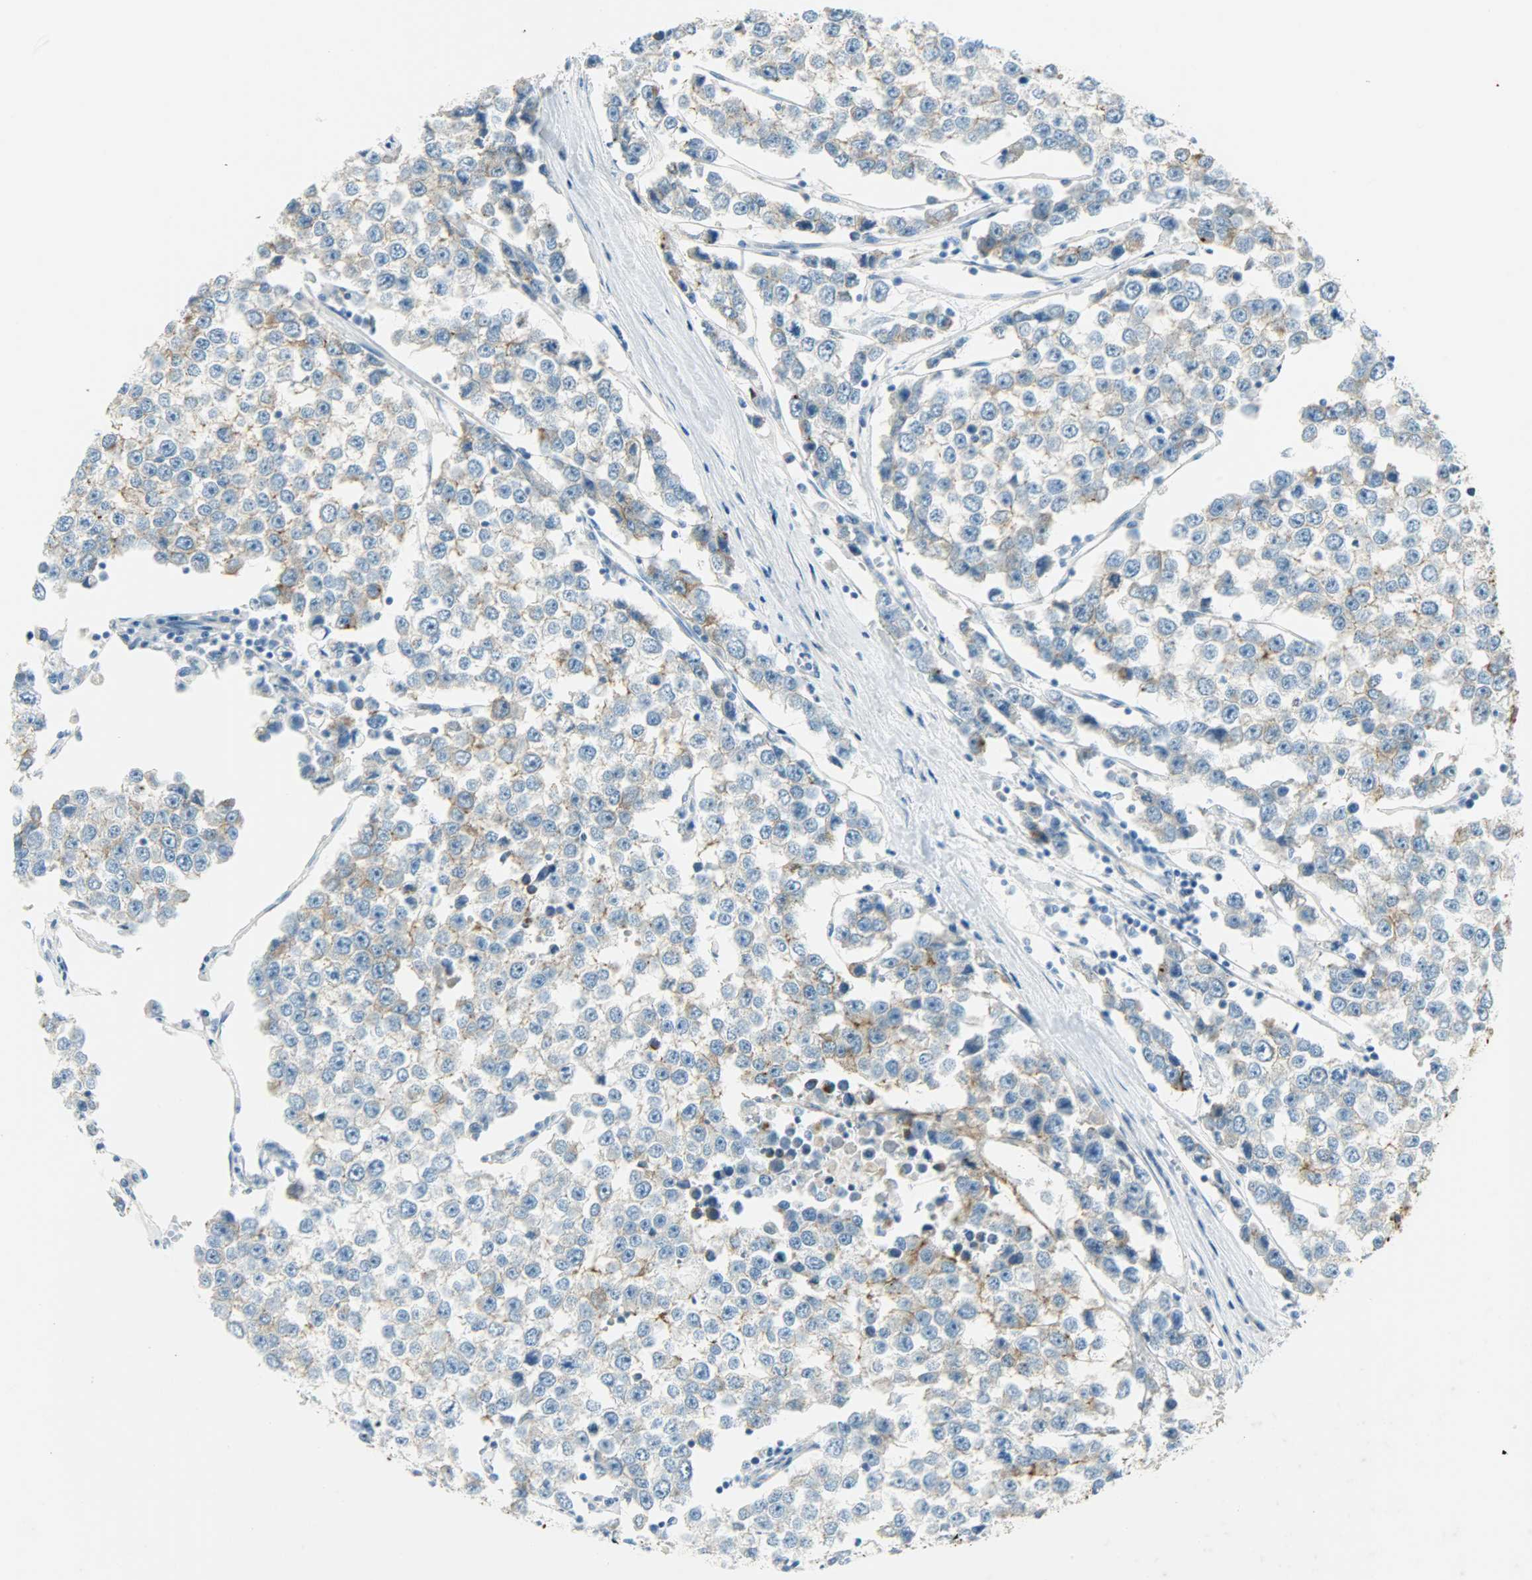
{"staining": {"intensity": "moderate", "quantity": "25%-75%", "location": "cytoplasmic/membranous"}, "tissue": "testis cancer", "cell_type": "Tumor cells", "image_type": "cancer", "snomed": [{"axis": "morphology", "description": "Seminoma, NOS"}, {"axis": "morphology", "description": "Carcinoma, Embryonal, NOS"}, {"axis": "topography", "description": "Testis"}], "caption": "IHC staining of testis cancer (embryonal carcinoma), which displays medium levels of moderate cytoplasmic/membranous staining in about 25%-75% of tumor cells indicating moderate cytoplasmic/membranous protein positivity. The staining was performed using DAB (3,3'-diaminobenzidine) (brown) for protein detection and nuclei were counterstained in hematoxylin (blue).", "gene": "PROM1", "patient": {"sex": "male", "age": 52}}